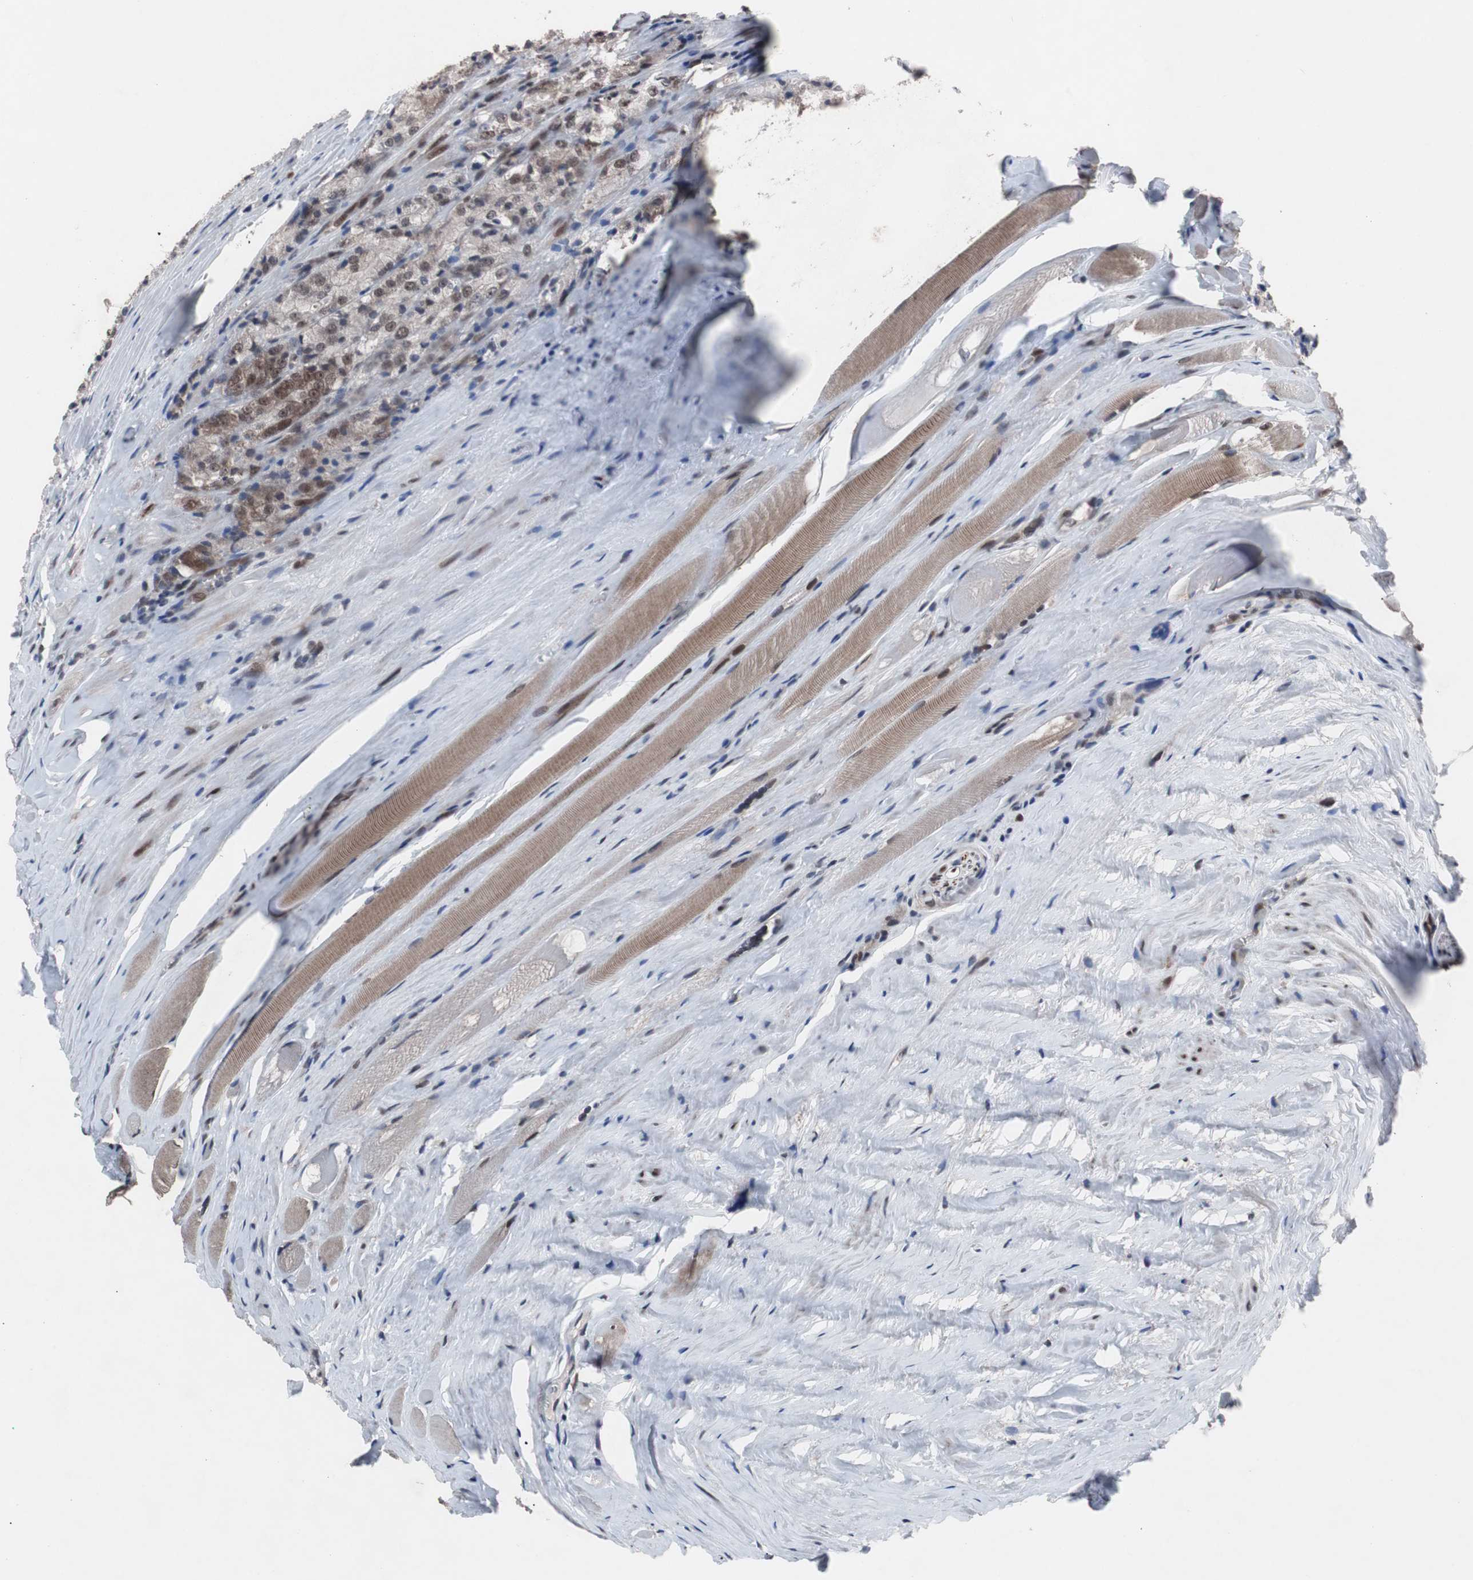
{"staining": {"intensity": "moderate", "quantity": ">75%", "location": "cytoplasmic/membranous,nuclear"}, "tissue": "prostate cancer", "cell_type": "Tumor cells", "image_type": "cancer", "snomed": [{"axis": "morphology", "description": "Adenocarcinoma, Low grade"}, {"axis": "topography", "description": "Prostate"}], "caption": "Moderate cytoplasmic/membranous and nuclear positivity is present in approximately >75% of tumor cells in prostate low-grade adenocarcinoma. Nuclei are stained in blue.", "gene": "GTF2F2", "patient": {"sex": "male", "age": 64}}